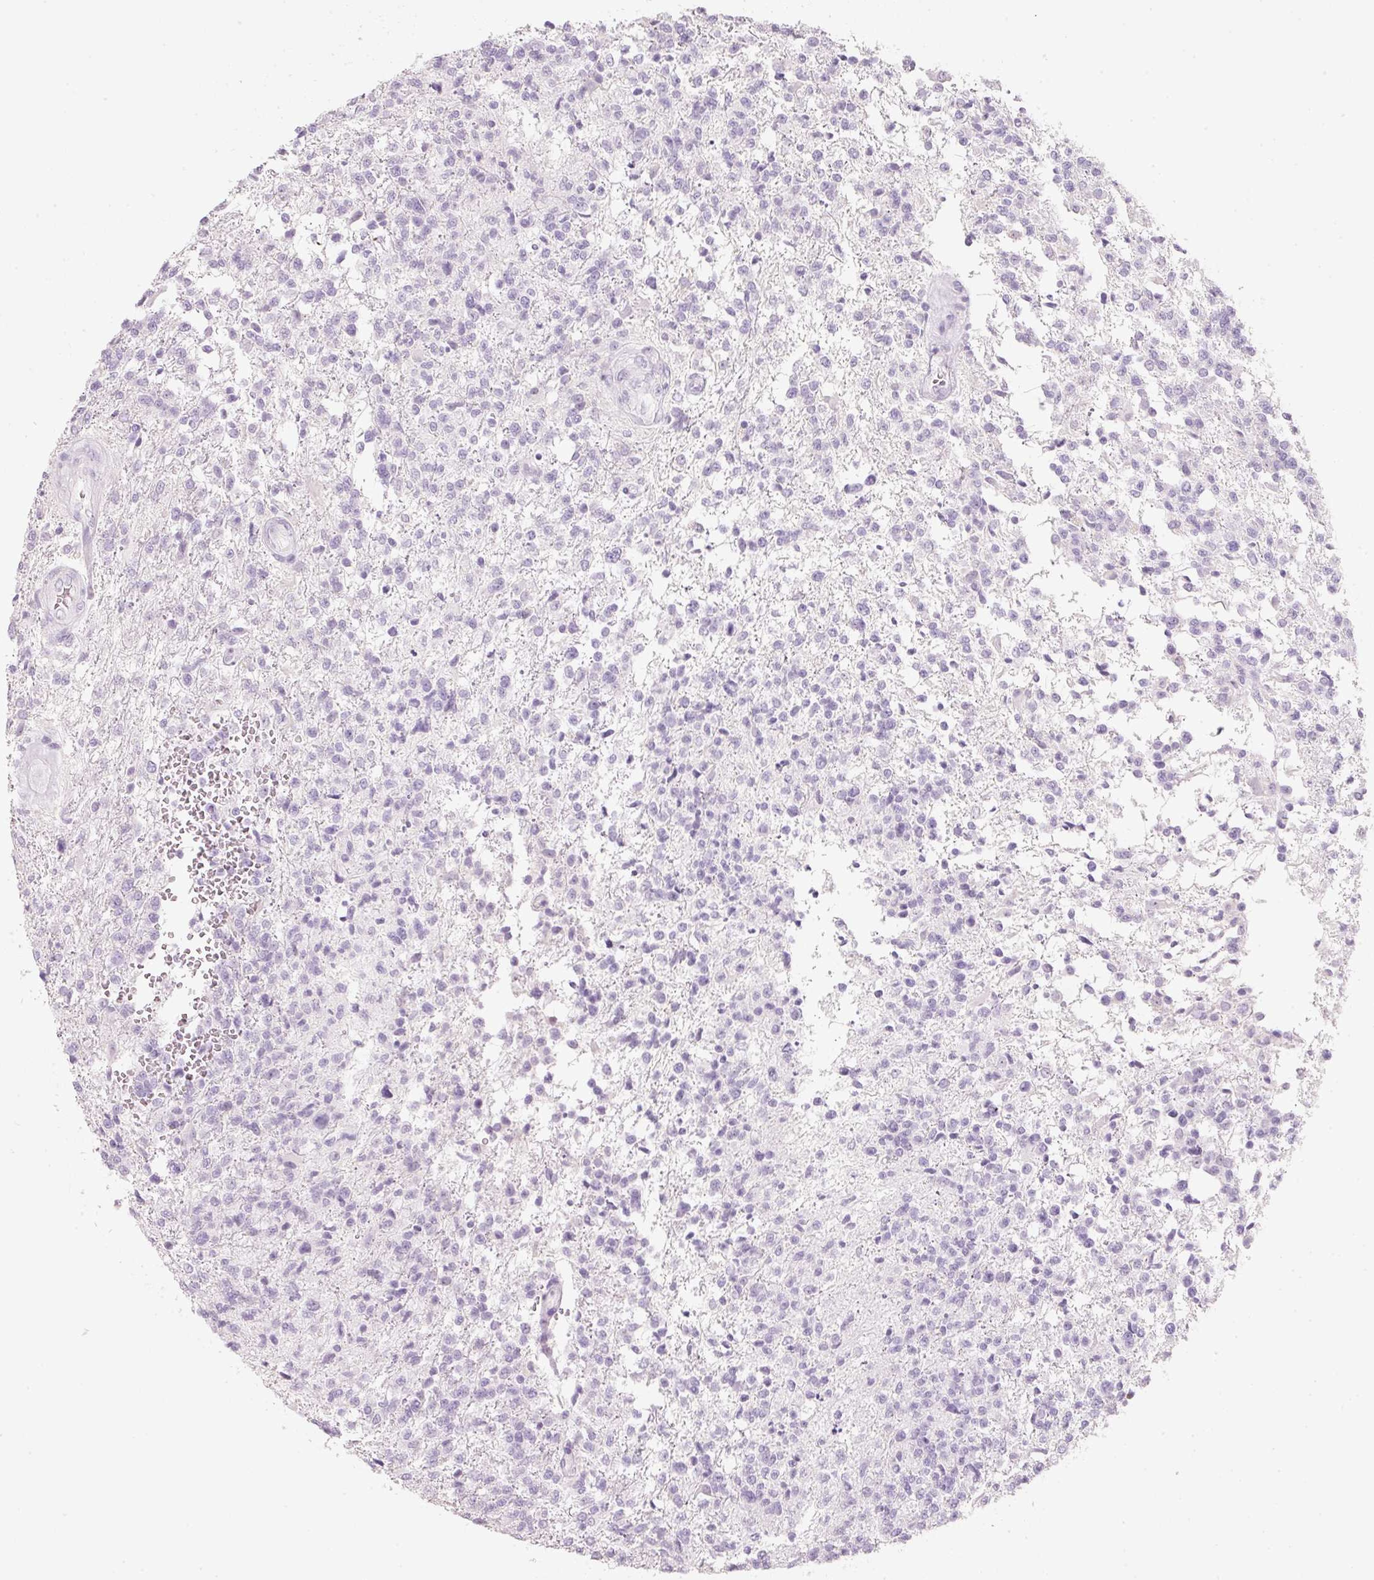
{"staining": {"intensity": "negative", "quantity": "none", "location": "none"}, "tissue": "glioma", "cell_type": "Tumor cells", "image_type": "cancer", "snomed": [{"axis": "morphology", "description": "Glioma, malignant, High grade"}, {"axis": "topography", "description": "Brain"}], "caption": "Histopathology image shows no protein expression in tumor cells of glioma tissue.", "gene": "ENSG00000206549", "patient": {"sex": "male", "age": 56}}